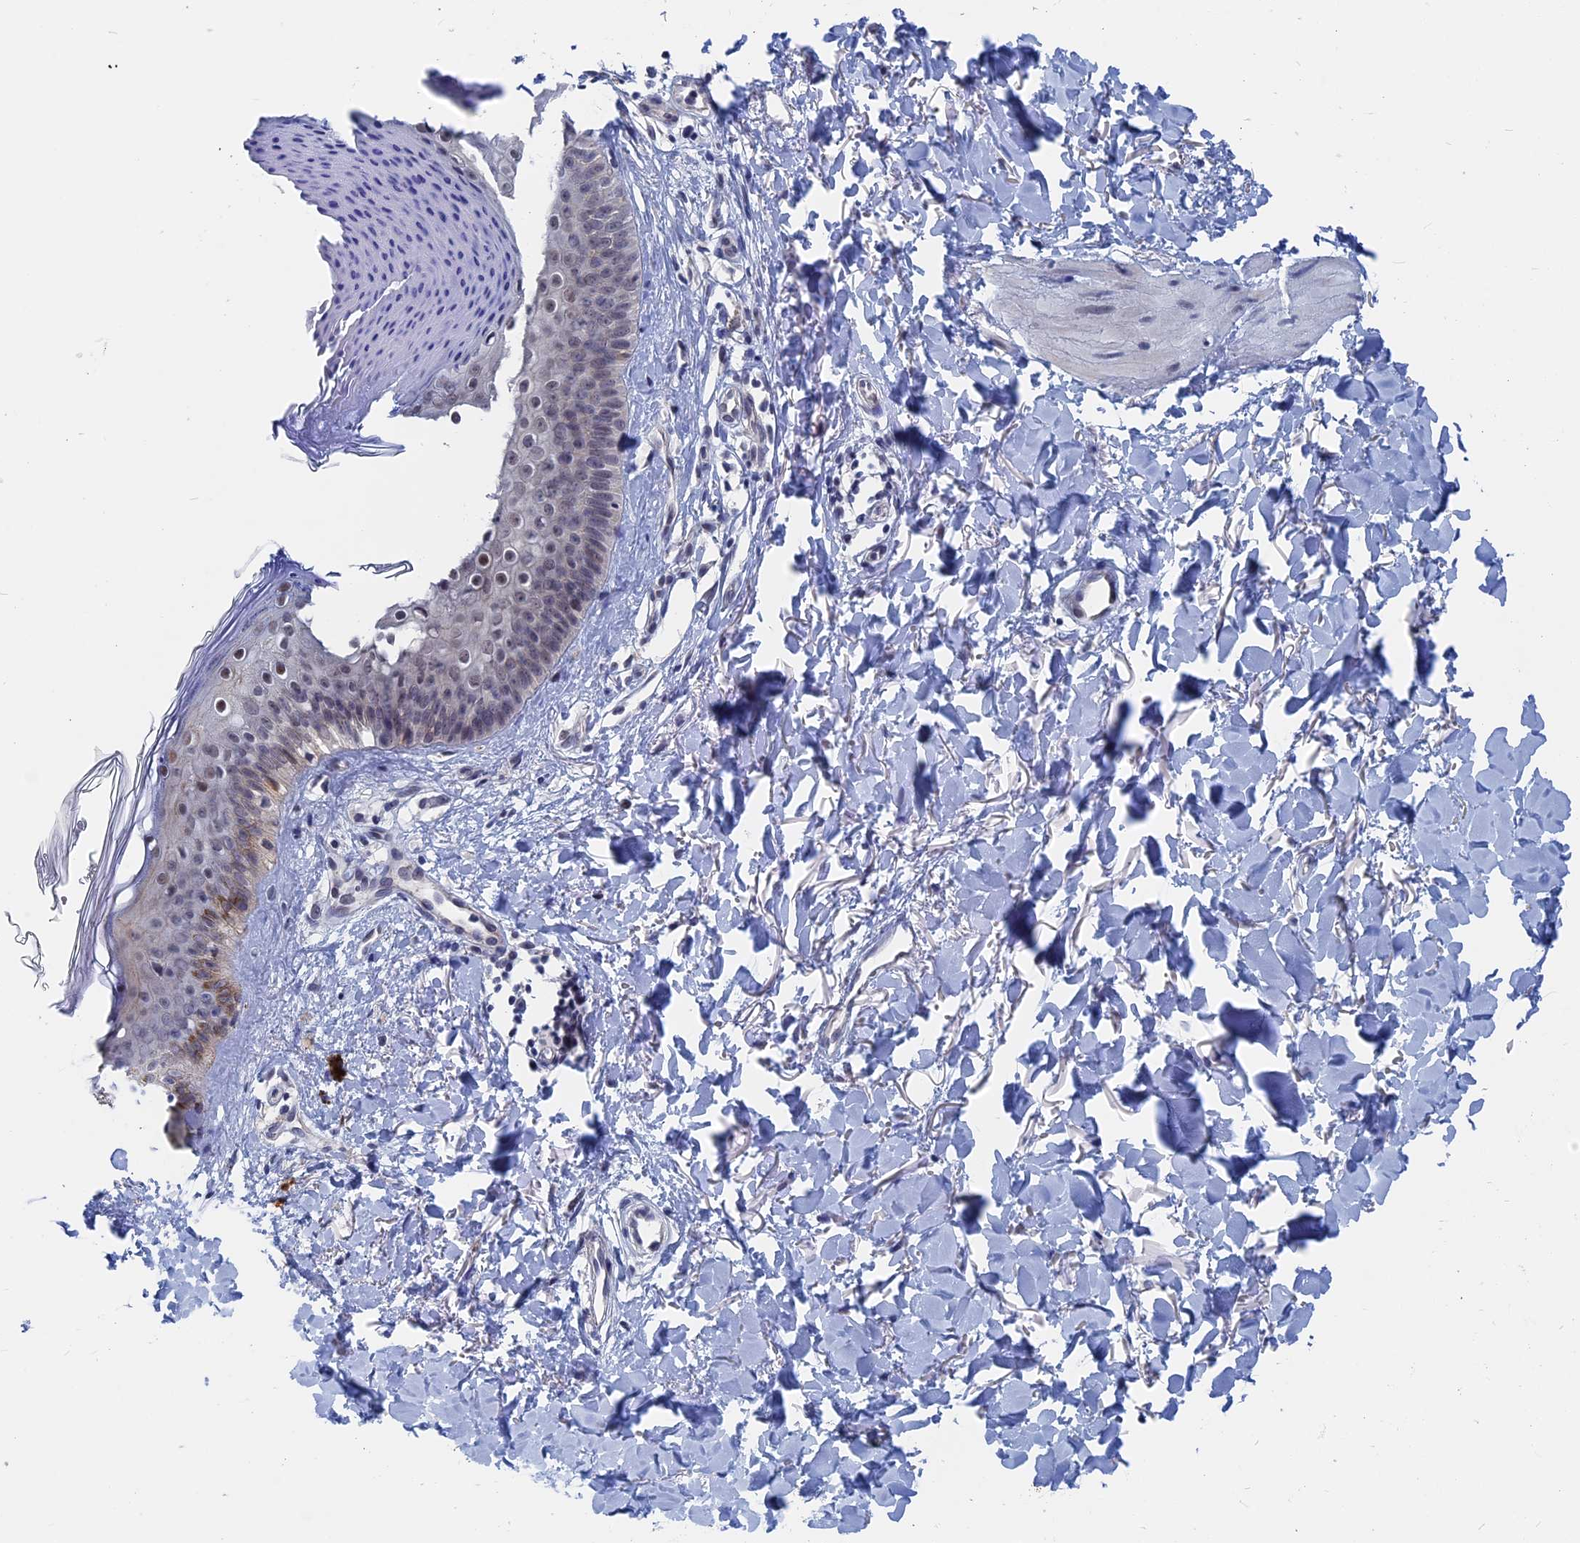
{"staining": {"intensity": "negative", "quantity": "none", "location": "none"}, "tissue": "skin", "cell_type": "Fibroblasts", "image_type": "normal", "snomed": [{"axis": "morphology", "description": "Normal tissue, NOS"}, {"axis": "topography", "description": "Skin"}], "caption": "DAB immunohistochemical staining of unremarkable skin displays no significant staining in fibroblasts. Brightfield microscopy of immunohistochemistry stained with DAB (brown) and hematoxylin (blue), captured at high magnification.", "gene": "MARCHF3", "patient": {"sex": "female", "age": 58}}